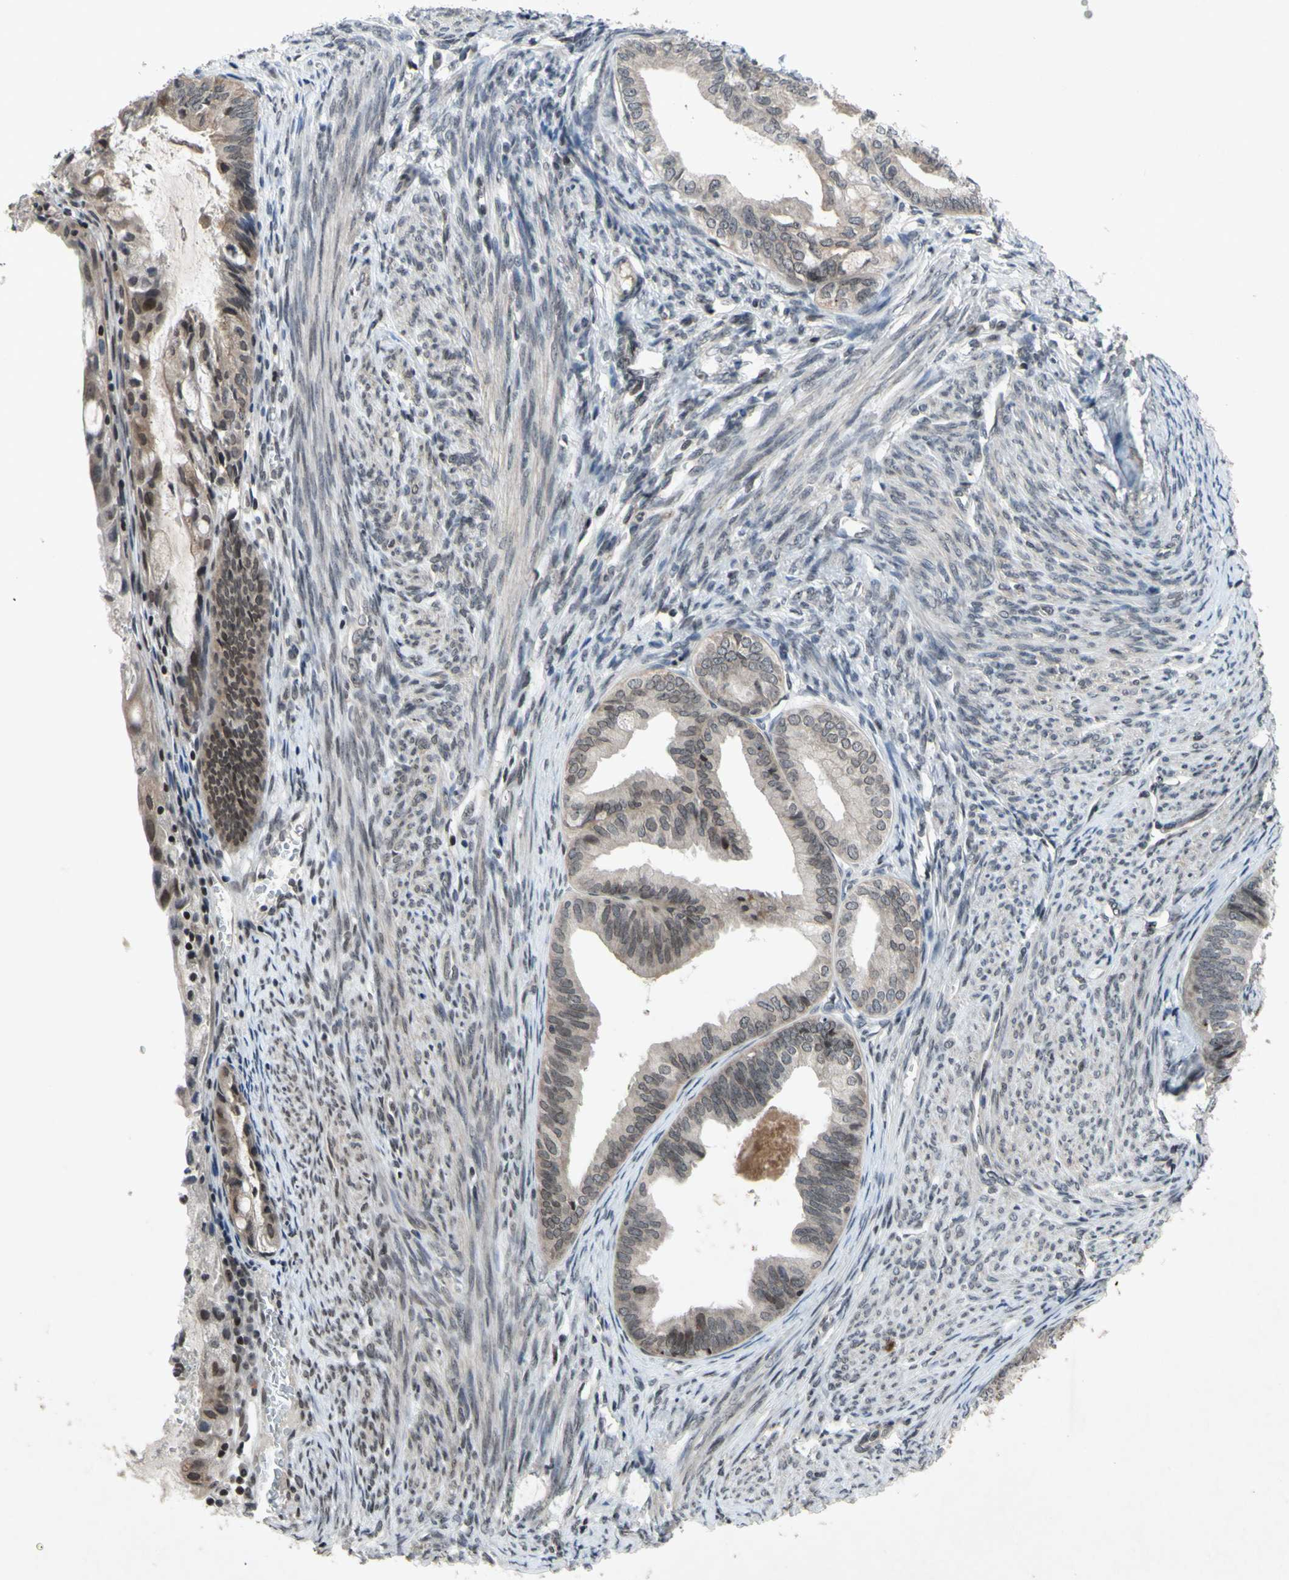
{"staining": {"intensity": "weak", "quantity": "25%-75%", "location": "nuclear"}, "tissue": "endometrial cancer", "cell_type": "Tumor cells", "image_type": "cancer", "snomed": [{"axis": "morphology", "description": "Adenocarcinoma, NOS"}, {"axis": "topography", "description": "Endometrium"}], "caption": "Approximately 25%-75% of tumor cells in human adenocarcinoma (endometrial) show weak nuclear protein staining as visualized by brown immunohistochemical staining.", "gene": "XPO1", "patient": {"sex": "female", "age": 86}}